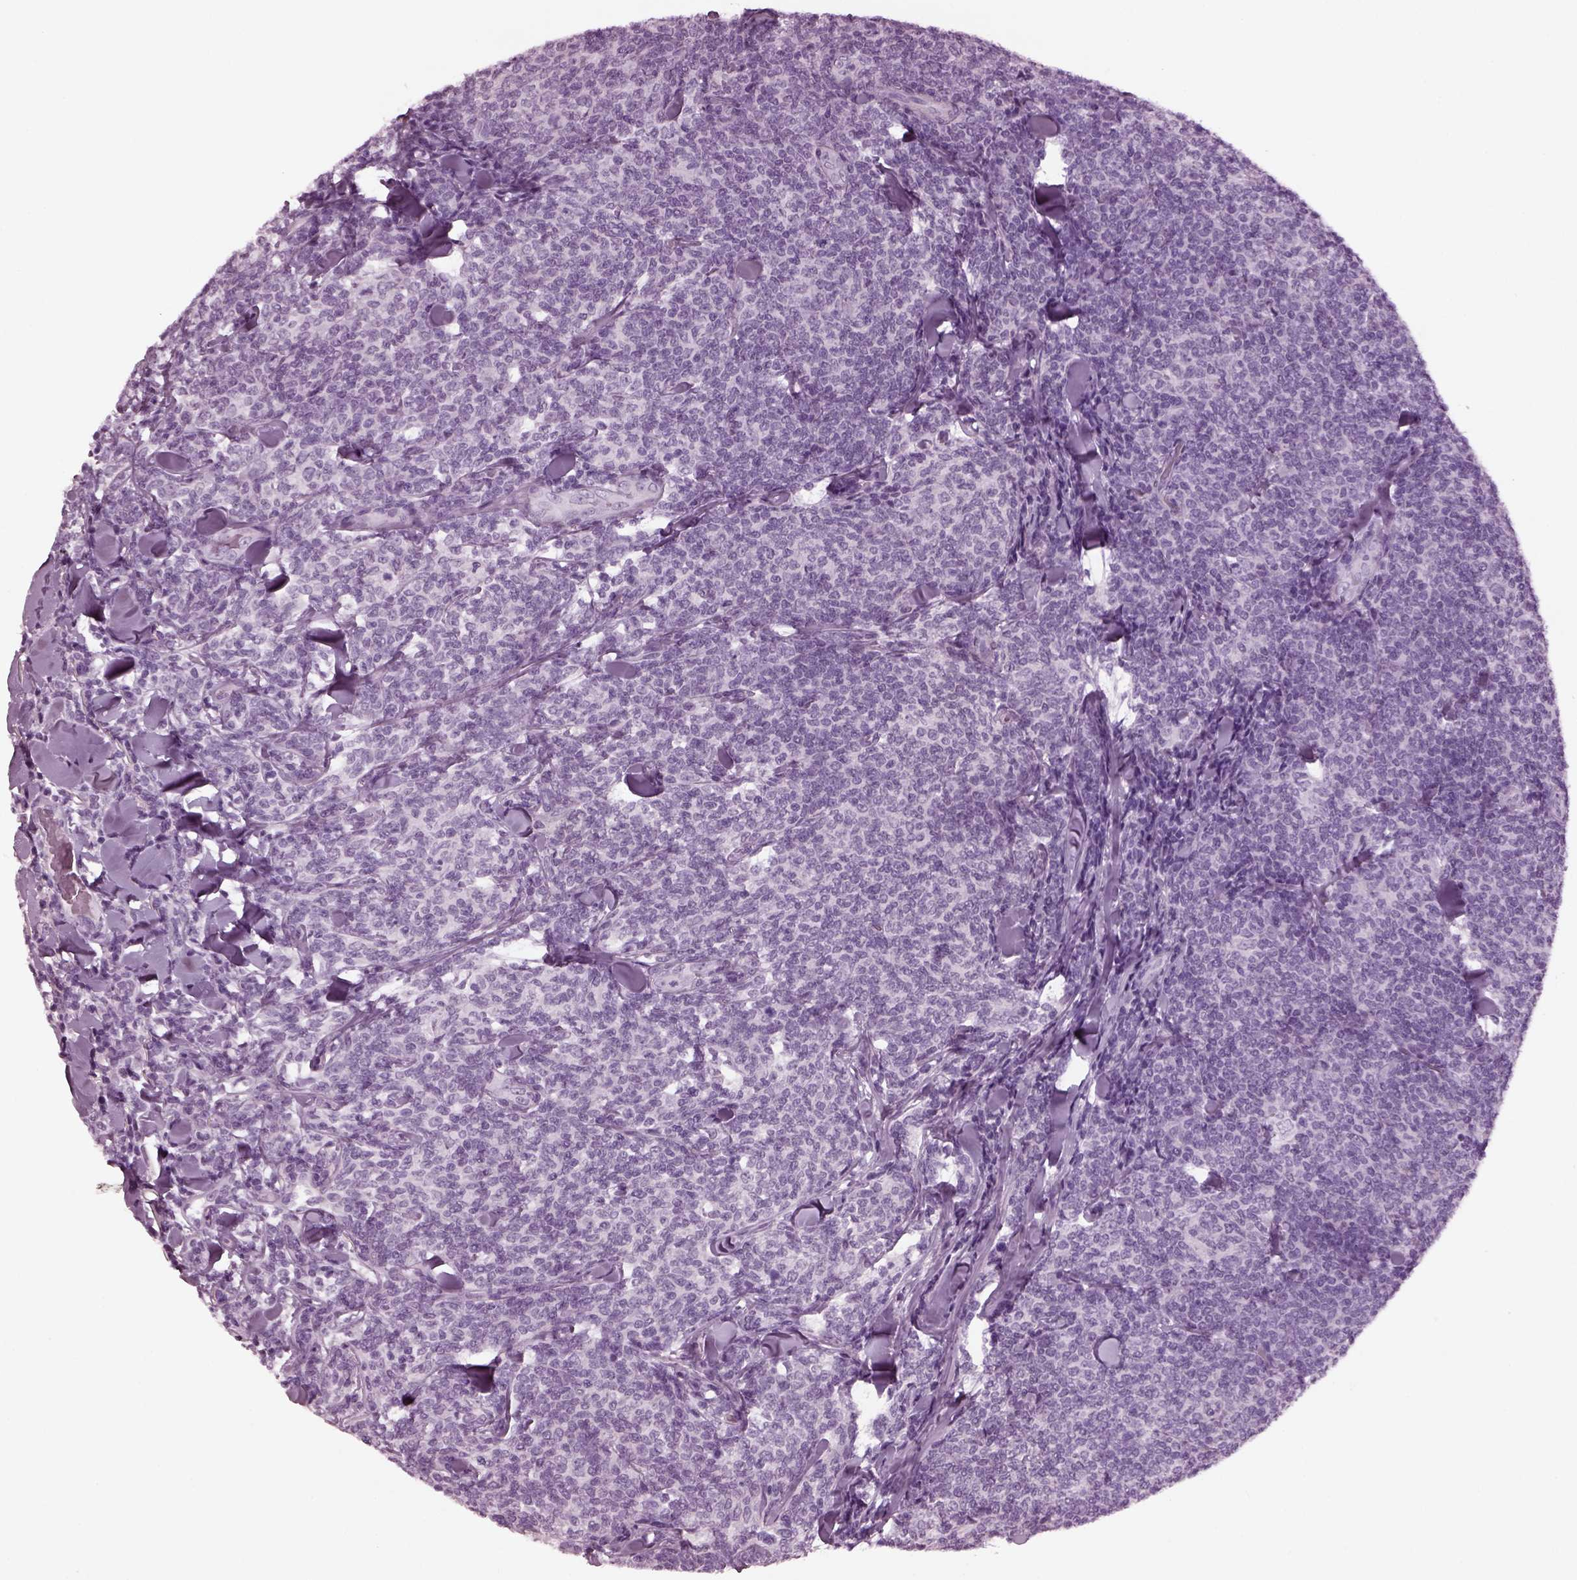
{"staining": {"intensity": "negative", "quantity": "none", "location": "none"}, "tissue": "lymphoma", "cell_type": "Tumor cells", "image_type": "cancer", "snomed": [{"axis": "morphology", "description": "Malignant lymphoma, non-Hodgkin's type, Low grade"}, {"axis": "topography", "description": "Lymph node"}], "caption": "Protein analysis of low-grade malignant lymphoma, non-Hodgkin's type demonstrates no significant positivity in tumor cells.", "gene": "TPPP2", "patient": {"sex": "female", "age": 56}}